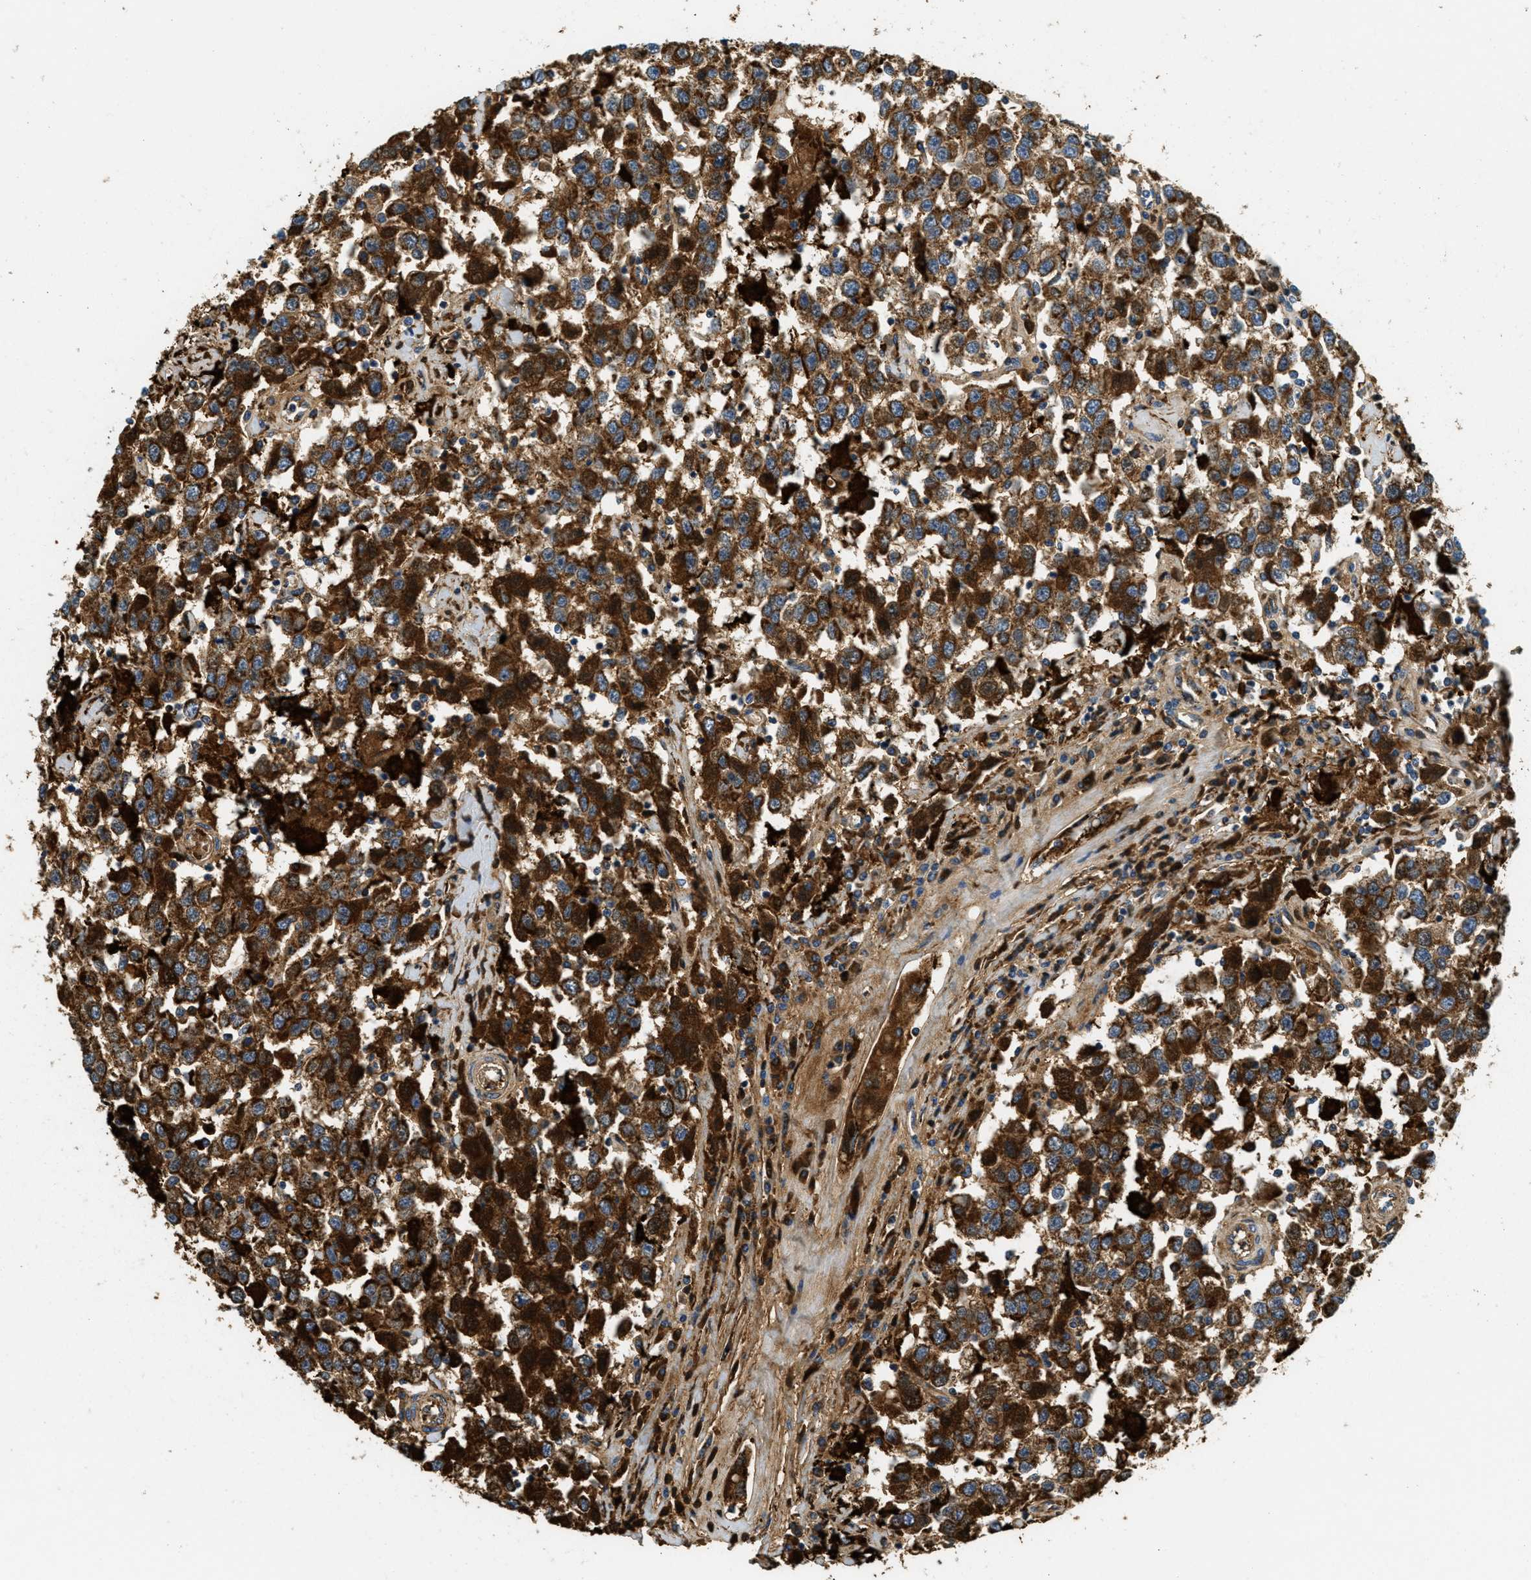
{"staining": {"intensity": "strong", "quantity": ">75%", "location": "cytoplasmic/membranous"}, "tissue": "testis cancer", "cell_type": "Tumor cells", "image_type": "cancer", "snomed": [{"axis": "morphology", "description": "Seminoma, NOS"}, {"axis": "topography", "description": "Testis"}], "caption": "IHC staining of testis cancer, which displays high levels of strong cytoplasmic/membranous positivity in approximately >75% of tumor cells indicating strong cytoplasmic/membranous protein positivity. The staining was performed using DAB (3,3'-diaminobenzidine) (brown) for protein detection and nuclei were counterstained in hematoxylin (blue).", "gene": "HLCS", "patient": {"sex": "male", "age": 41}}